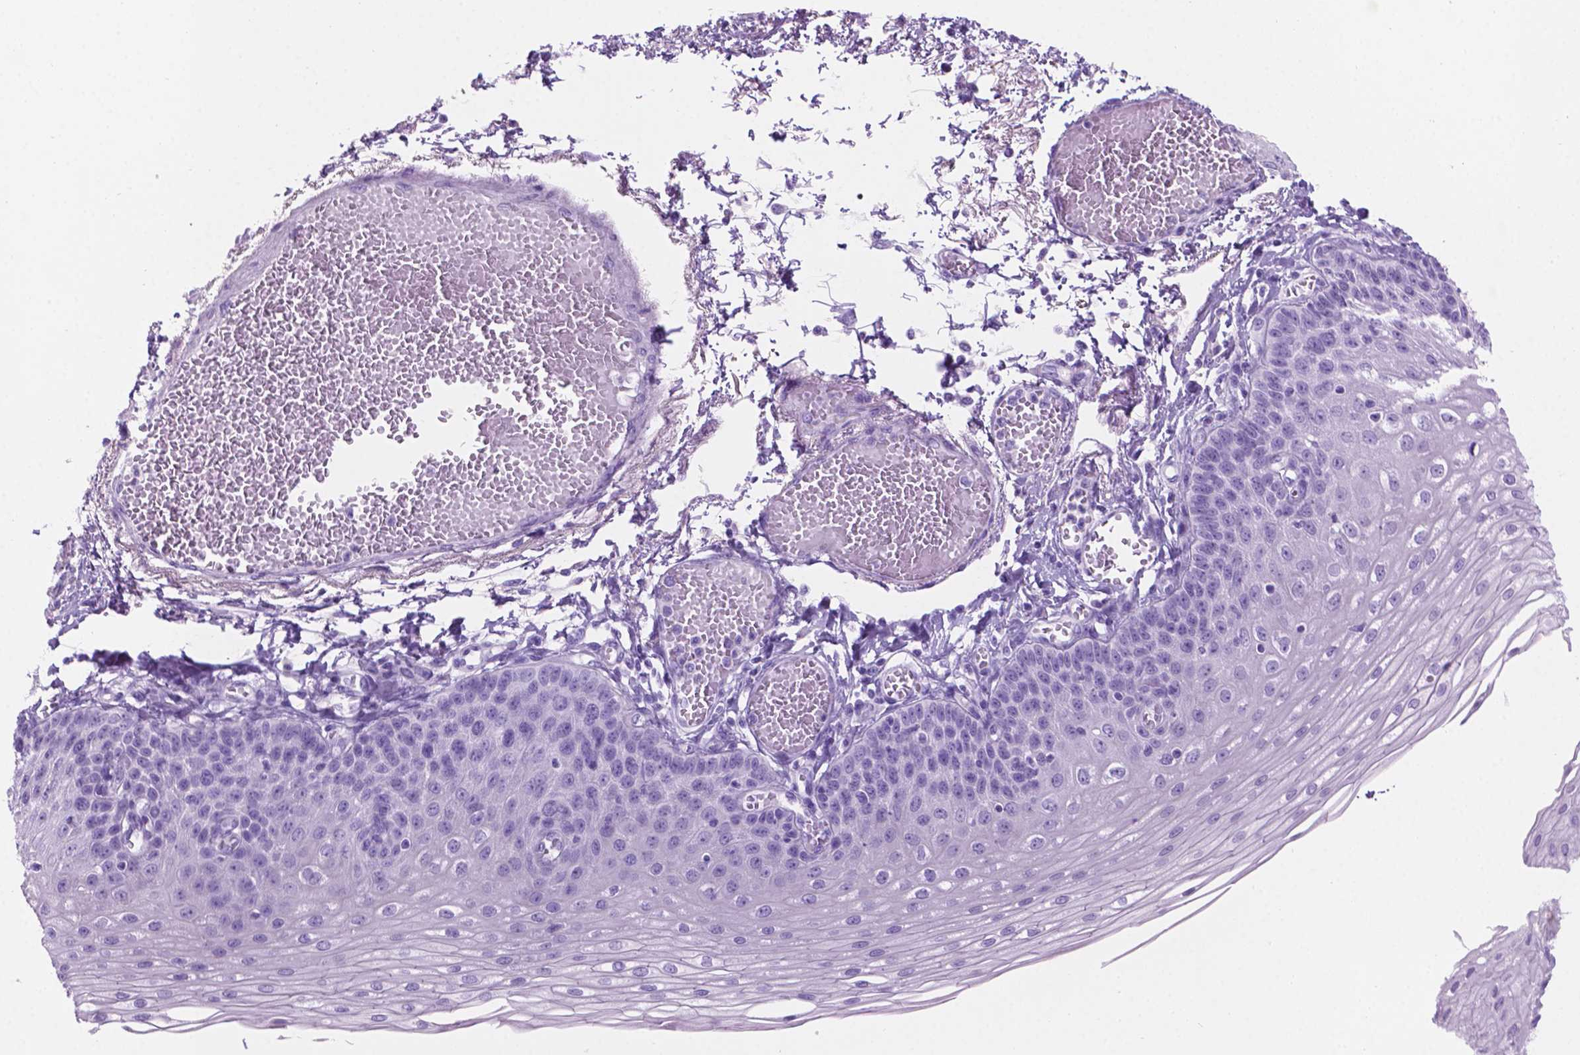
{"staining": {"intensity": "moderate", "quantity": "<25%", "location": "cytoplasmic/membranous"}, "tissue": "esophagus", "cell_type": "Squamous epithelial cells", "image_type": "normal", "snomed": [{"axis": "morphology", "description": "Normal tissue, NOS"}, {"axis": "morphology", "description": "Adenocarcinoma, NOS"}, {"axis": "topography", "description": "Esophagus"}], "caption": "This histopathology image exhibits benign esophagus stained with IHC to label a protein in brown. The cytoplasmic/membranous of squamous epithelial cells show moderate positivity for the protein. Nuclei are counter-stained blue.", "gene": "SBSN", "patient": {"sex": "male", "age": 81}}